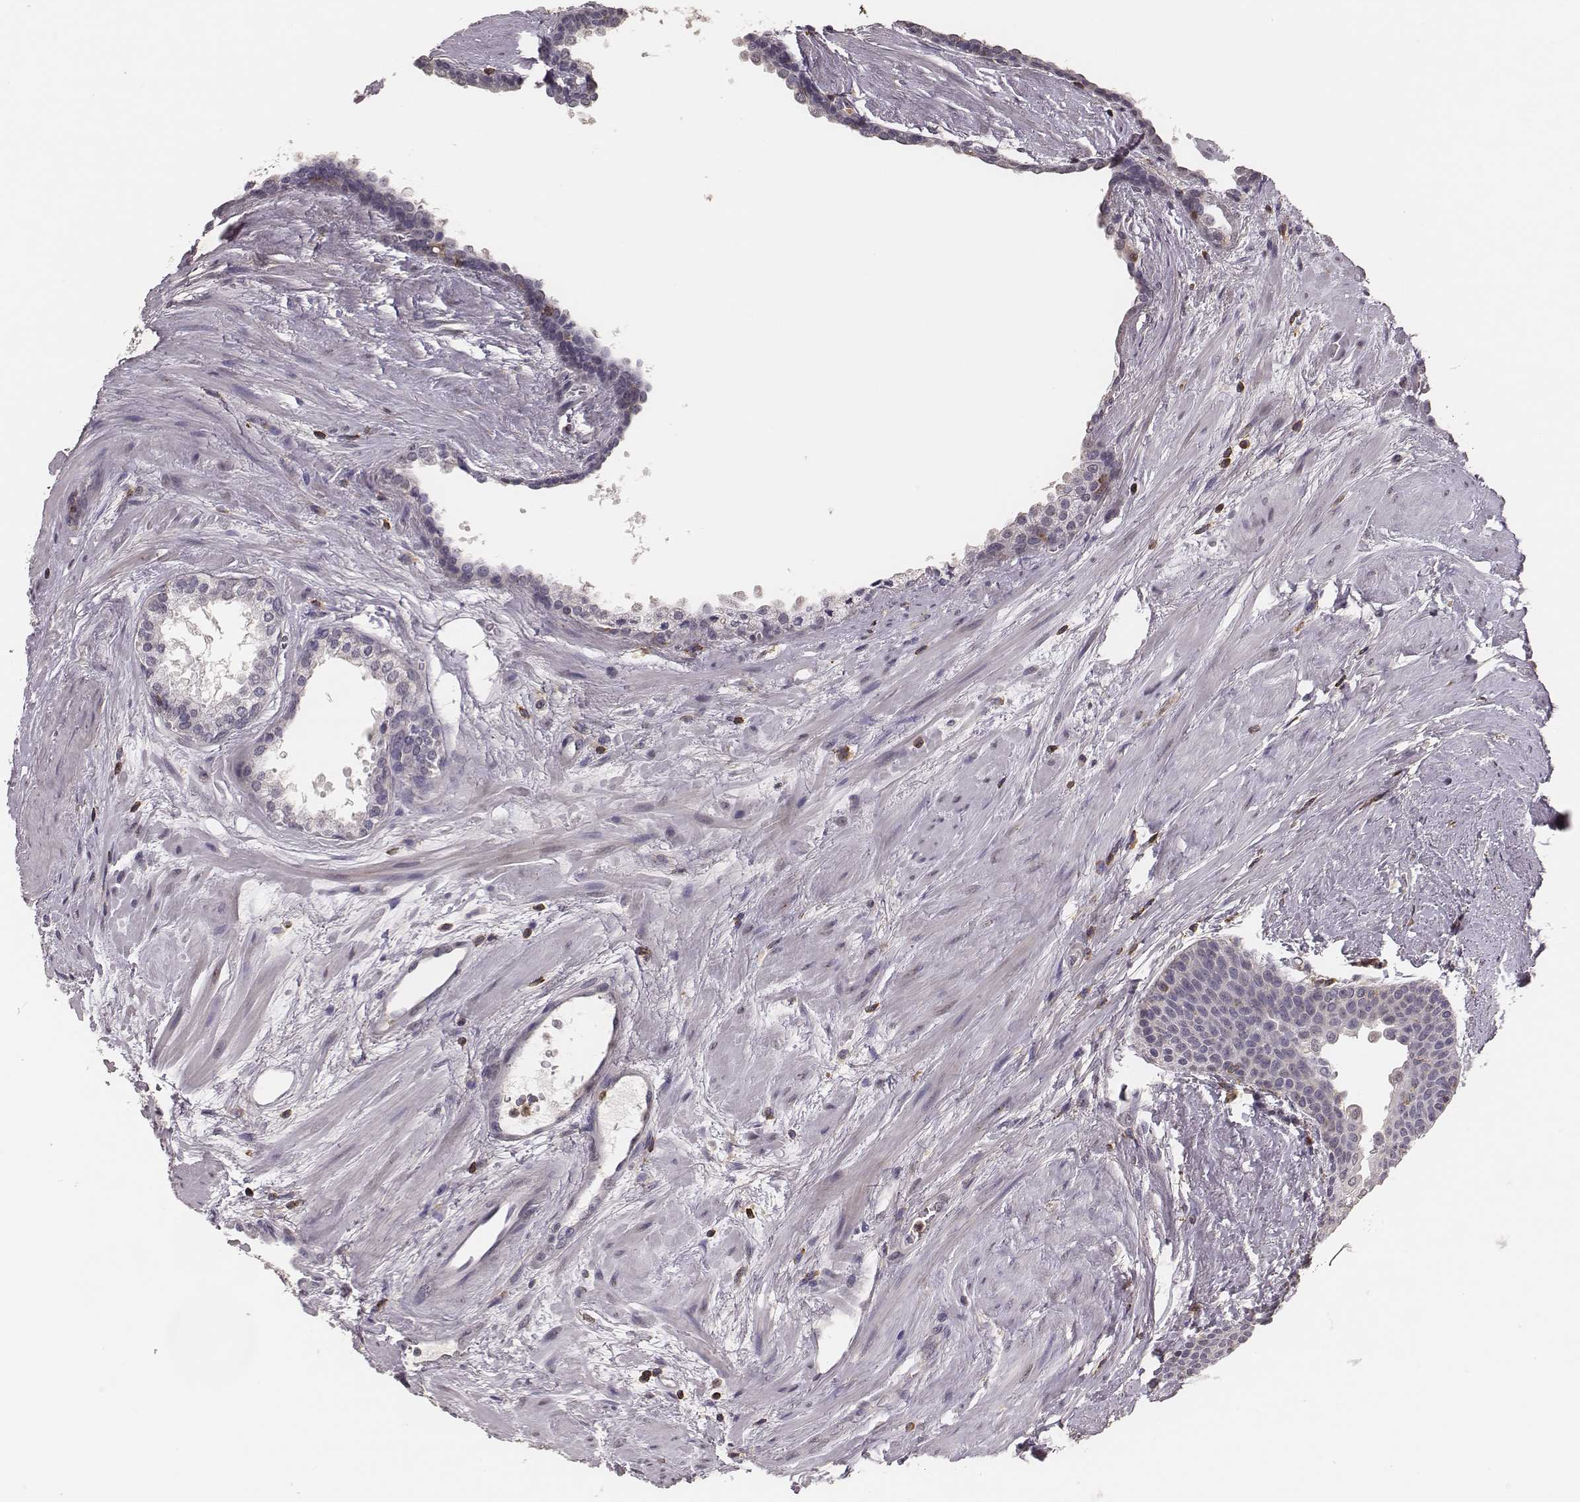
{"staining": {"intensity": "negative", "quantity": "none", "location": "none"}, "tissue": "prostate cancer", "cell_type": "Tumor cells", "image_type": "cancer", "snomed": [{"axis": "morphology", "description": "Adenocarcinoma, Low grade"}, {"axis": "topography", "description": "Prostate"}], "caption": "This photomicrograph is of prostate low-grade adenocarcinoma stained with immunohistochemistry to label a protein in brown with the nuclei are counter-stained blue. There is no staining in tumor cells.", "gene": "PILRA", "patient": {"sex": "male", "age": 56}}